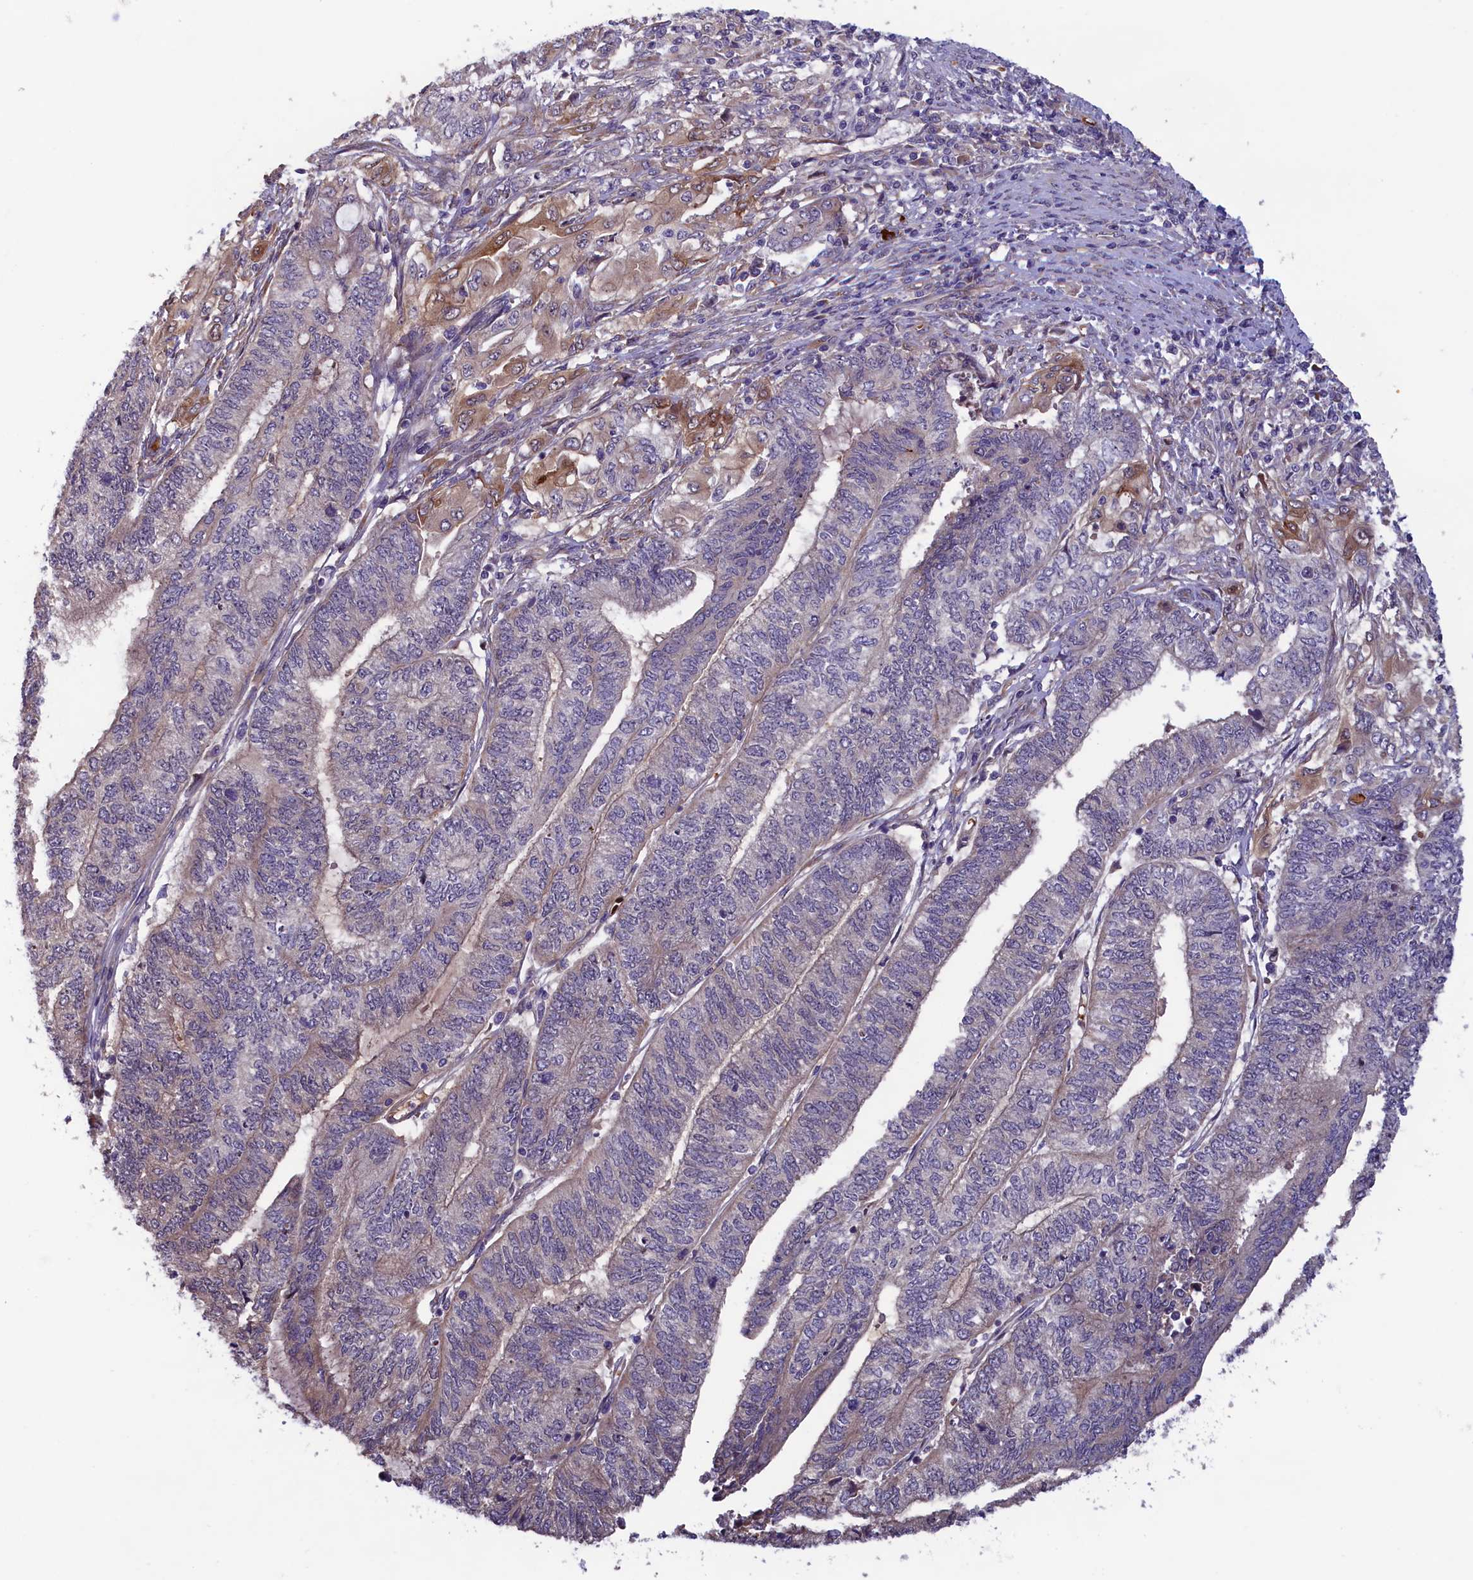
{"staining": {"intensity": "weak", "quantity": "25%-75%", "location": "cytoplasmic/membranous"}, "tissue": "endometrial cancer", "cell_type": "Tumor cells", "image_type": "cancer", "snomed": [{"axis": "morphology", "description": "Adenocarcinoma, NOS"}, {"axis": "topography", "description": "Uterus"}, {"axis": "topography", "description": "Endometrium"}], "caption": "Tumor cells show low levels of weak cytoplasmic/membranous expression in approximately 25%-75% of cells in human endometrial cancer.", "gene": "CCDC9B", "patient": {"sex": "female", "age": 70}}